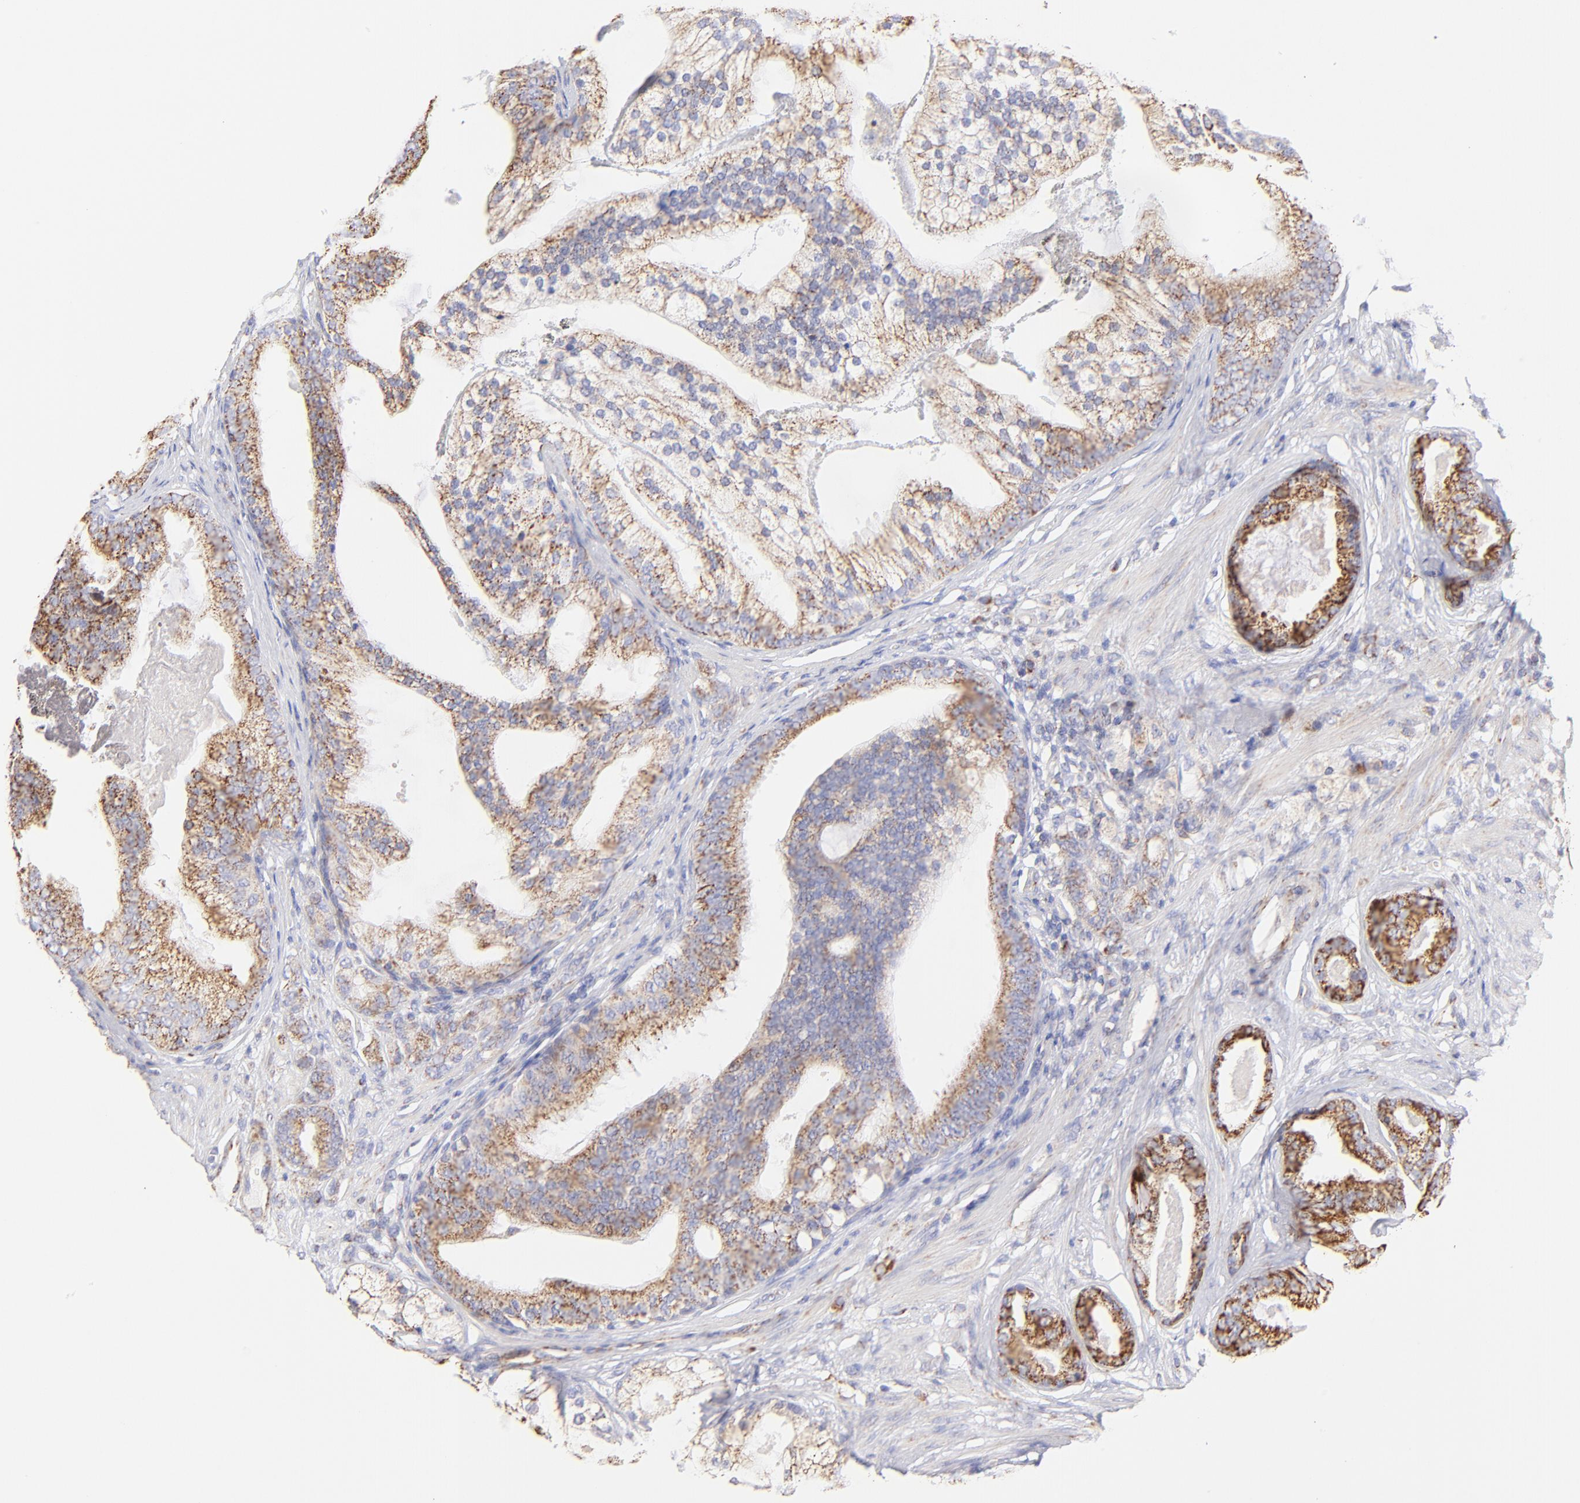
{"staining": {"intensity": "moderate", "quantity": ">75%", "location": "cytoplasmic/membranous"}, "tissue": "prostate cancer", "cell_type": "Tumor cells", "image_type": "cancer", "snomed": [{"axis": "morphology", "description": "Adenocarcinoma, Low grade"}, {"axis": "topography", "description": "Prostate"}], "caption": "Prostate cancer (low-grade adenocarcinoma) stained for a protein displays moderate cytoplasmic/membranous positivity in tumor cells. The staining is performed using DAB (3,3'-diaminobenzidine) brown chromogen to label protein expression. The nuclei are counter-stained blue using hematoxylin.", "gene": "ECH1", "patient": {"sex": "male", "age": 58}}